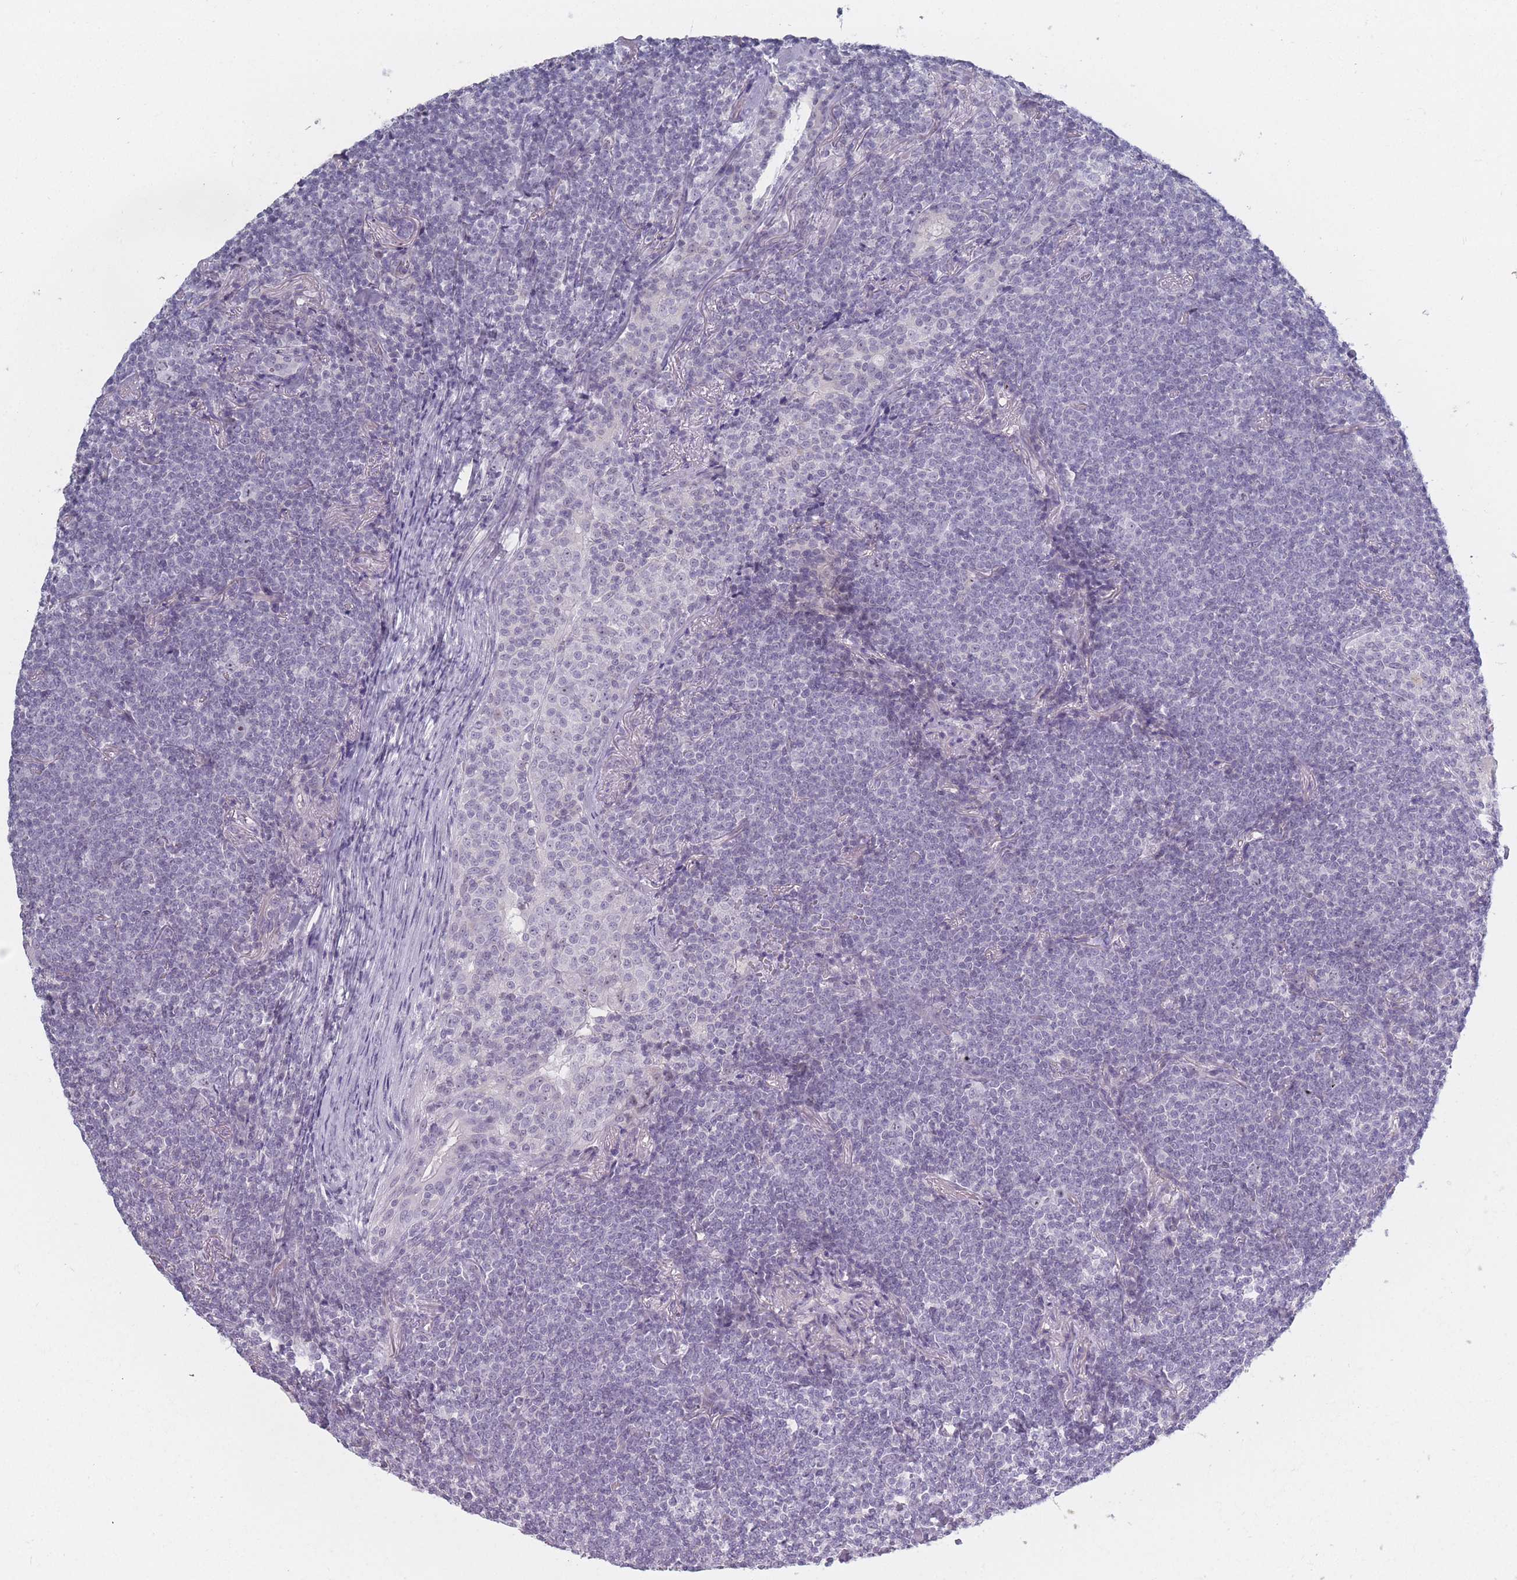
{"staining": {"intensity": "negative", "quantity": "none", "location": "none"}, "tissue": "lymphoma", "cell_type": "Tumor cells", "image_type": "cancer", "snomed": [{"axis": "morphology", "description": "Malignant lymphoma, non-Hodgkin's type, Low grade"}, {"axis": "topography", "description": "Lung"}], "caption": "This is an immunohistochemistry histopathology image of malignant lymphoma, non-Hodgkin's type (low-grade). There is no expression in tumor cells.", "gene": "ROS1", "patient": {"sex": "female", "age": 71}}